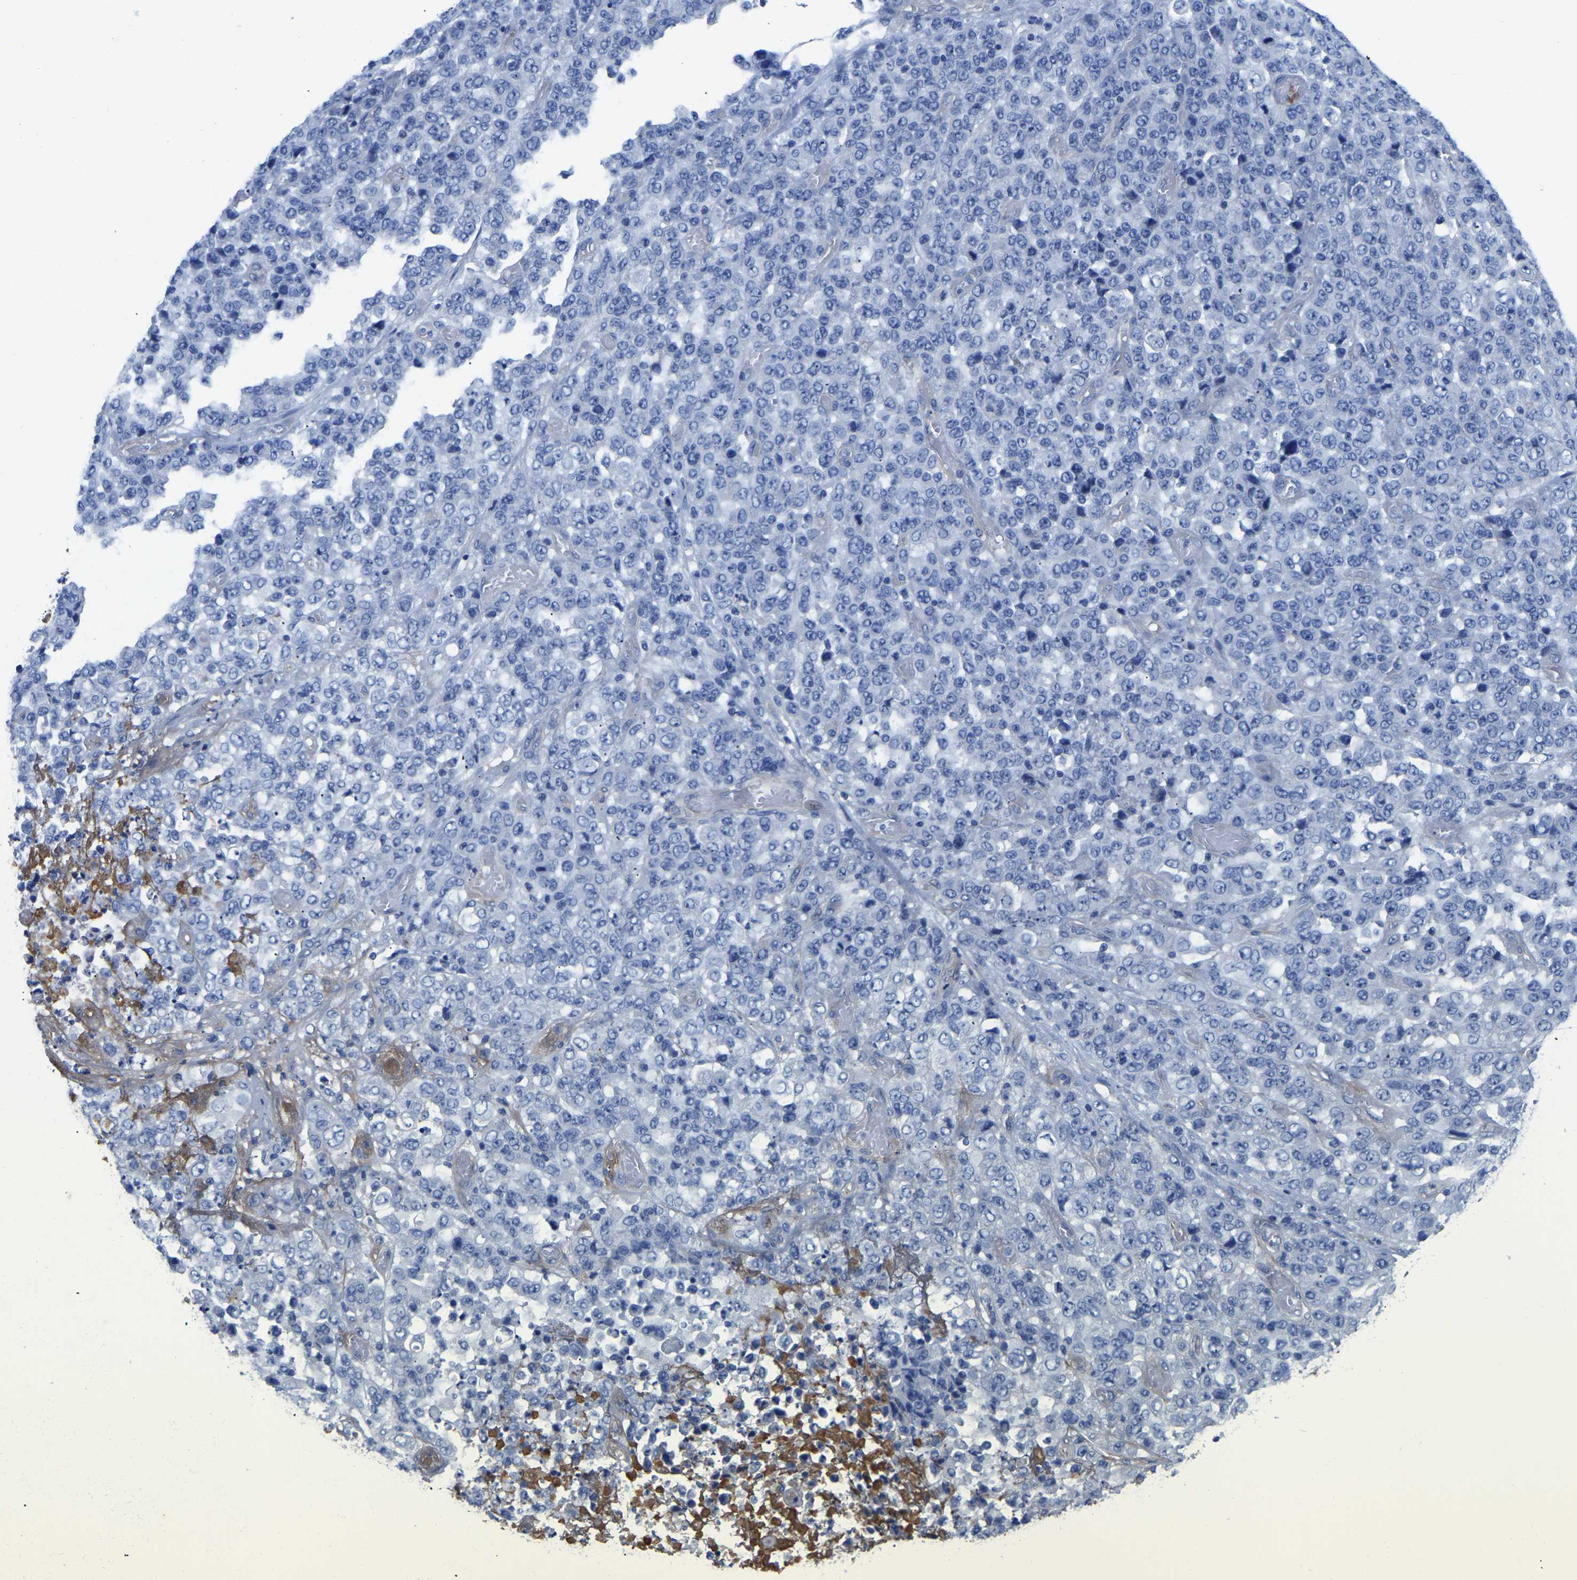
{"staining": {"intensity": "negative", "quantity": "none", "location": "none"}, "tissue": "stomach cancer", "cell_type": "Tumor cells", "image_type": "cancer", "snomed": [{"axis": "morphology", "description": "Adenocarcinoma, NOS"}, {"axis": "topography", "description": "Stomach"}], "caption": "Immunohistochemistry (IHC) histopathology image of stomach cancer (adenocarcinoma) stained for a protein (brown), which exhibits no positivity in tumor cells. (Stains: DAB IHC with hematoxylin counter stain, Microscopy: brightfield microscopy at high magnification).", "gene": "UPK3A", "patient": {"sex": "female", "age": 73}}